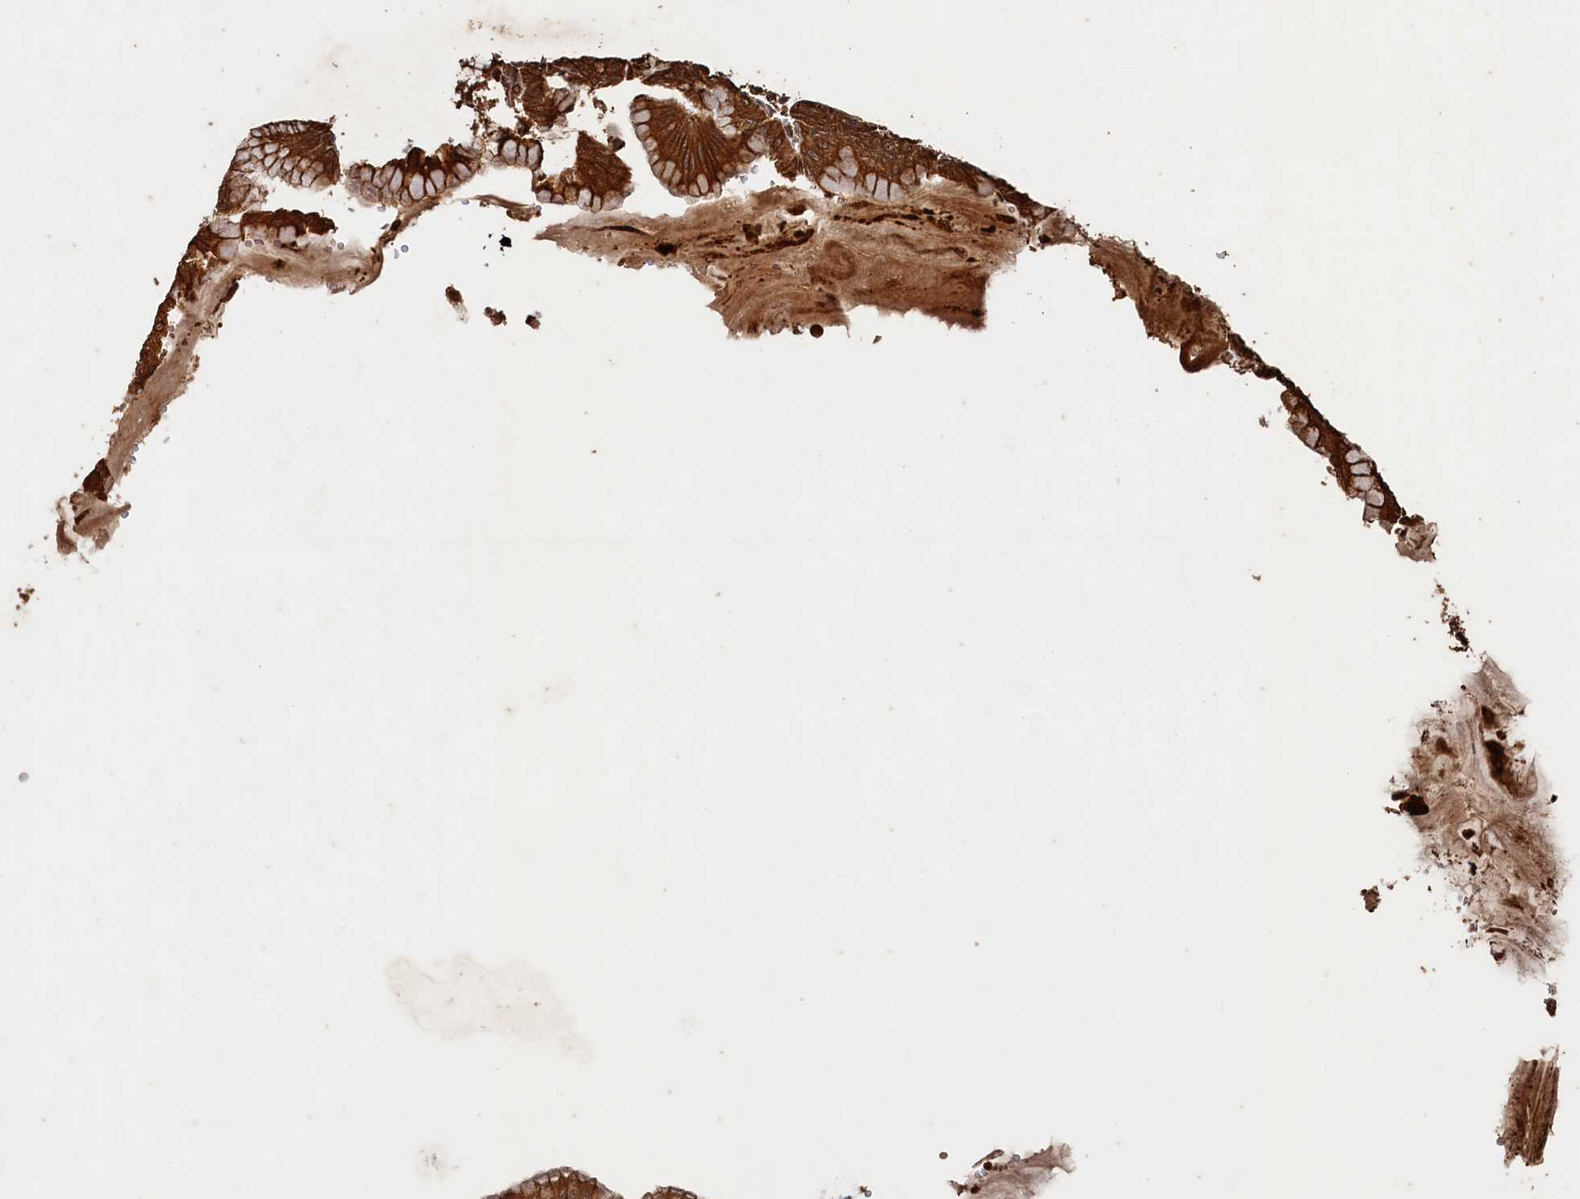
{"staining": {"intensity": "strong", "quantity": ">75%", "location": "cytoplasmic/membranous"}, "tissue": "stomach", "cell_type": "Glandular cells", "image_type": "normal", "snomed": [{"axis": "morphology", "description": "Normal tissue, NOS"}, {"axis": "topography", "description": "Stomach, lower"}], "caption": "An image of stomach stained for a protein displays strong cytoplasmic/membranous brown staining in glandular cells.", "gene": "PIGN", "patient": {"sex": "male", "age": 71}}